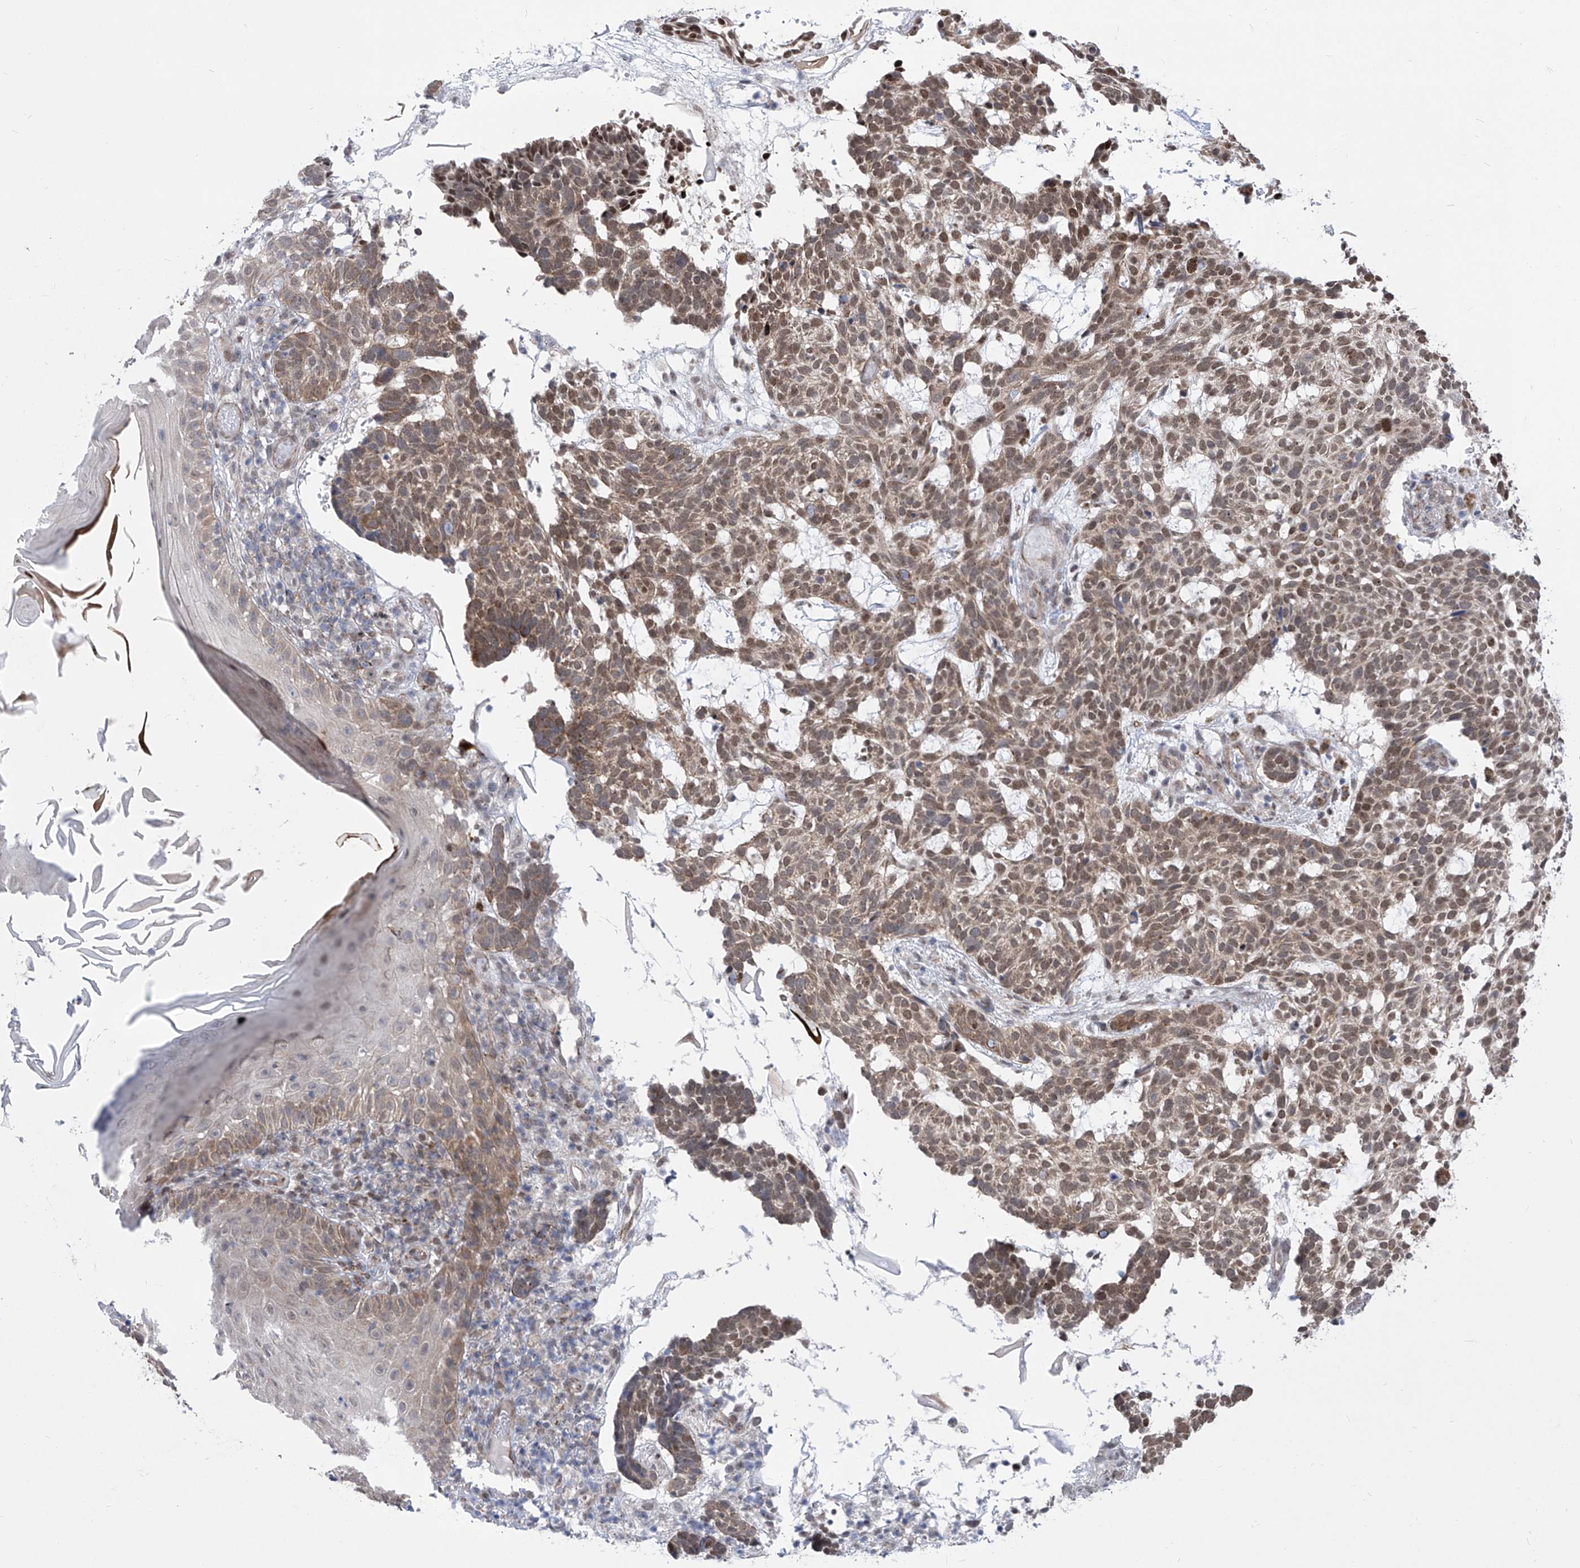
{"staining": {"intensity": "moderate", "quantity": ">75%", "location": "cytoplasmic/membranous,nuclear"}, "tissue": "skin cancer", "cell_type": "Tumor cells", "image_type": "cancer", "snomed": [{"axis": "morphology", "description": "Basal cell carcinoma"}, {"axis": "topography", "description": "Skin"}], "caption": "Skin basal cell carcinoma stained for a protein shows moderate cytoplasmic/membranous and nuclear positivity in tumor cells.", "gene": "CEP290", "patient": {"sex": "male", "age": 85}}